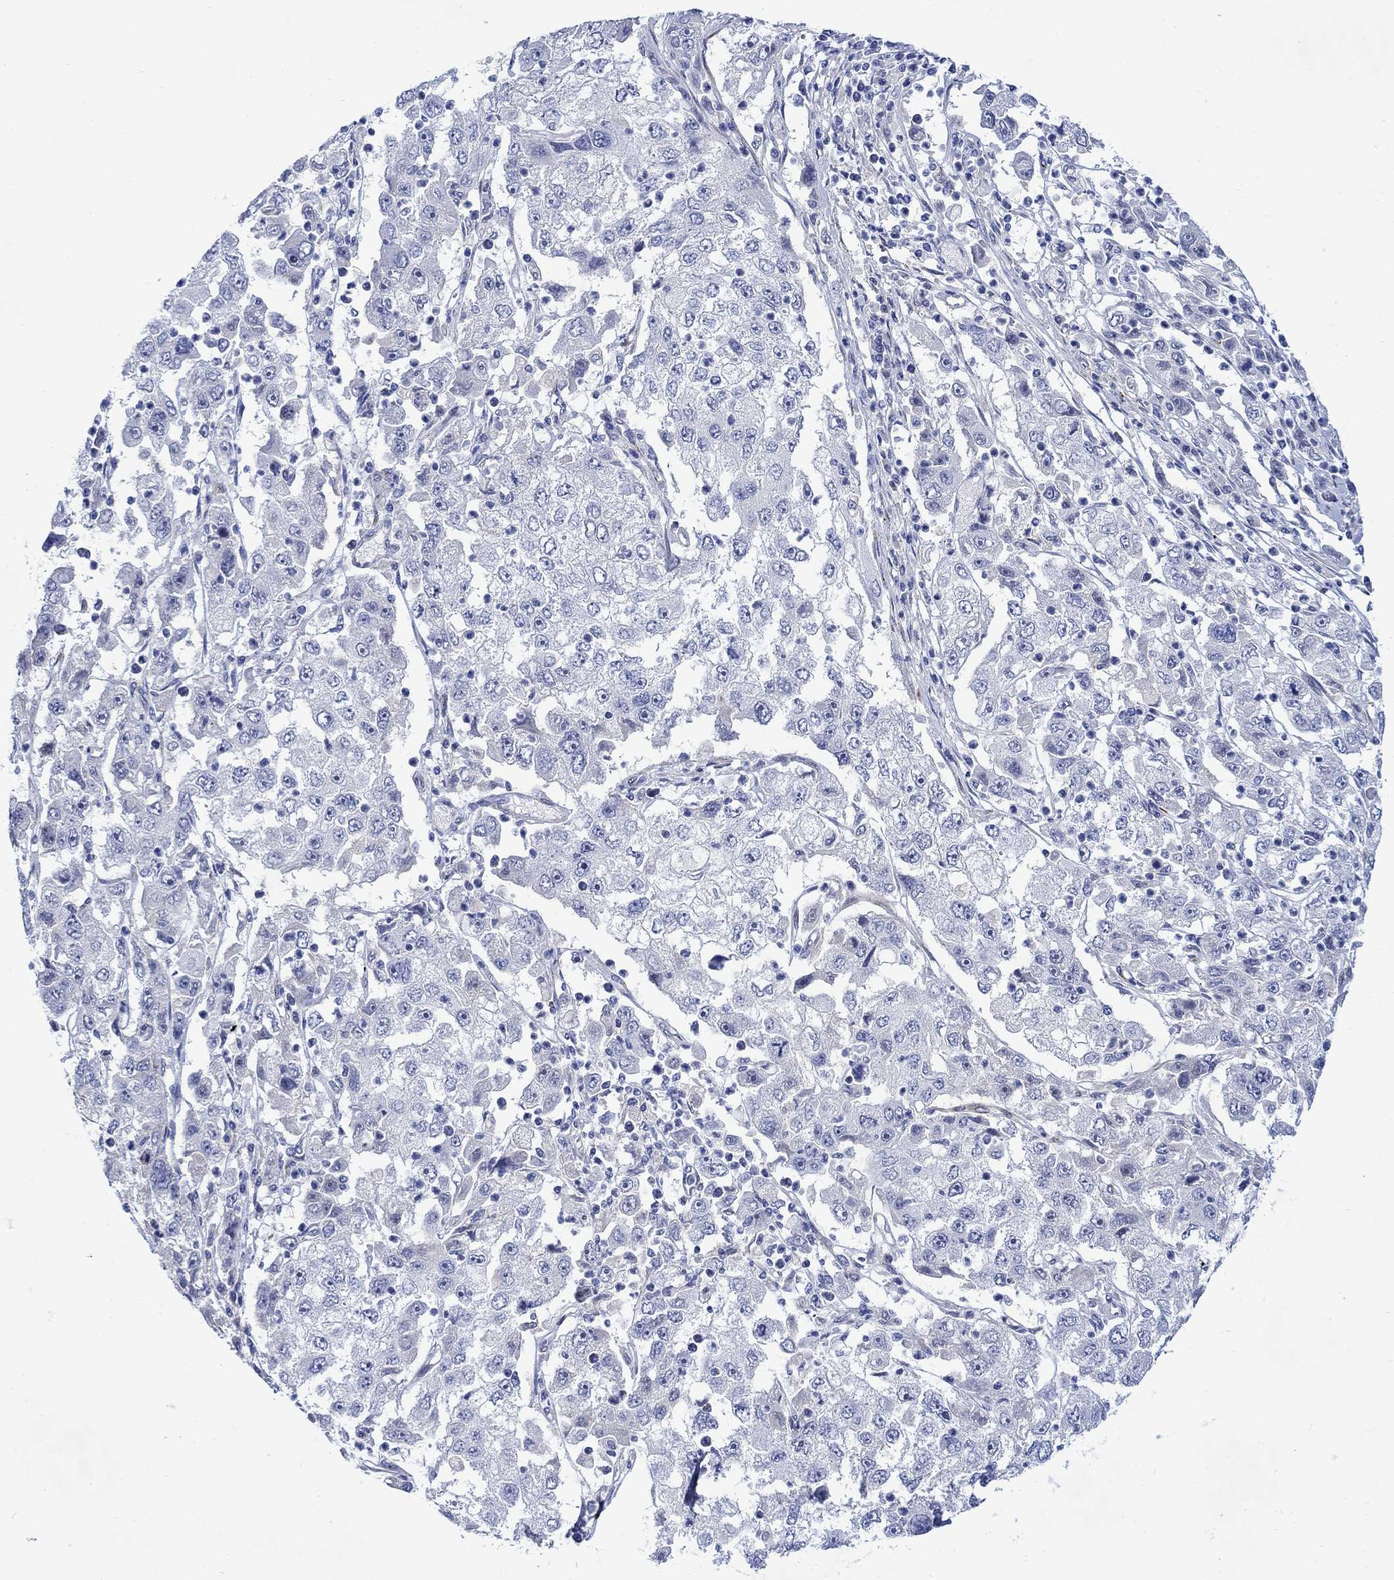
{"staining": {"intensity": "negative", "quantity": "none", "location": "none"}, "tissue": "cervical cancer", "cell_type": "Tumor cells", "image_type": "cancer", "snomed": [{"axis": "morphology", "description": "Squamous cell carcinoma, NOS"}, {"axis": "topography", "description": "Cervix"}], "caption": "Immunohistochemistry (IHC) histopathology image of human cervical cancer (squamous cell carcinoma) stained for a protein (brown), which demonstrates no positivity in tumor cells. (DAB (3,3'-diaminobenzidine) immunohistochemistry visualized using brightfield microscopy, high magnification).", "gene": "KSR2", "patient": {"sex": "female", "age": 36}}